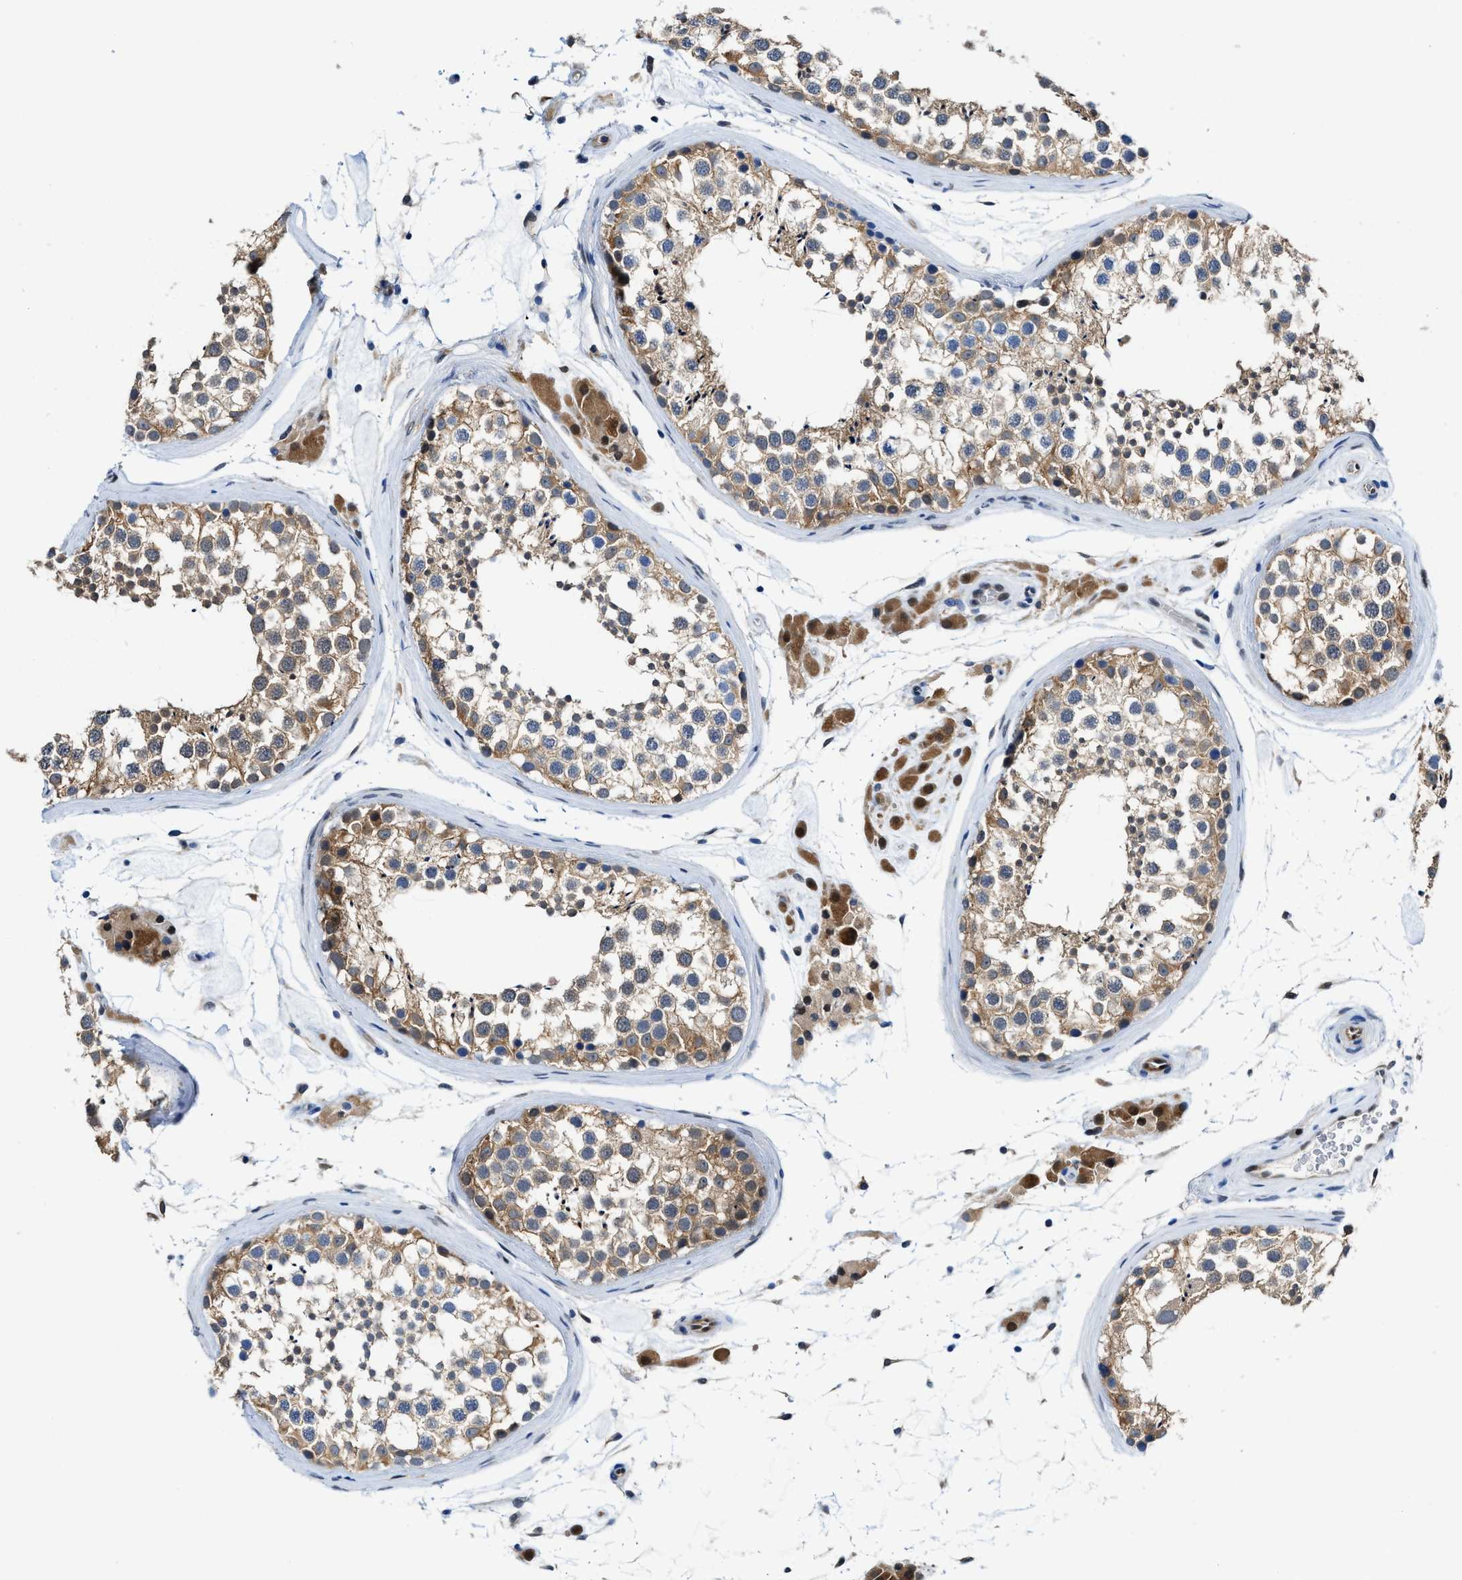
{"staining": {"intensity": "moderate", "quantity": ">75%", "location": "cytoplasmic/membranous"}, "tissue": "testis", "cell_type": "Cells in seminiferous ducts", "image_type": "normal", "snomed": [{"axis": "morphology", "description": "Normal tissue, NOS"}, {"axis": "topography", "description": "Testis"}], "caption": "High-magnification brightfield microscopy of unremarkable testis stained with DAB (3,3'-diaminobenzidine) (brown) and counterstained with hematoxylin (blue). cells in seminiferous ducts exhibit moderate cytoplasmic/membranous positivity is appreciated in approximately>75% of cells. The staining is performed using DAB brown chromogen to label protein expression. The nuclei are counter-stained blue using hematoxylin.", "gene": "LTA4H", "patient": {"sex": "male", "age": 46}}